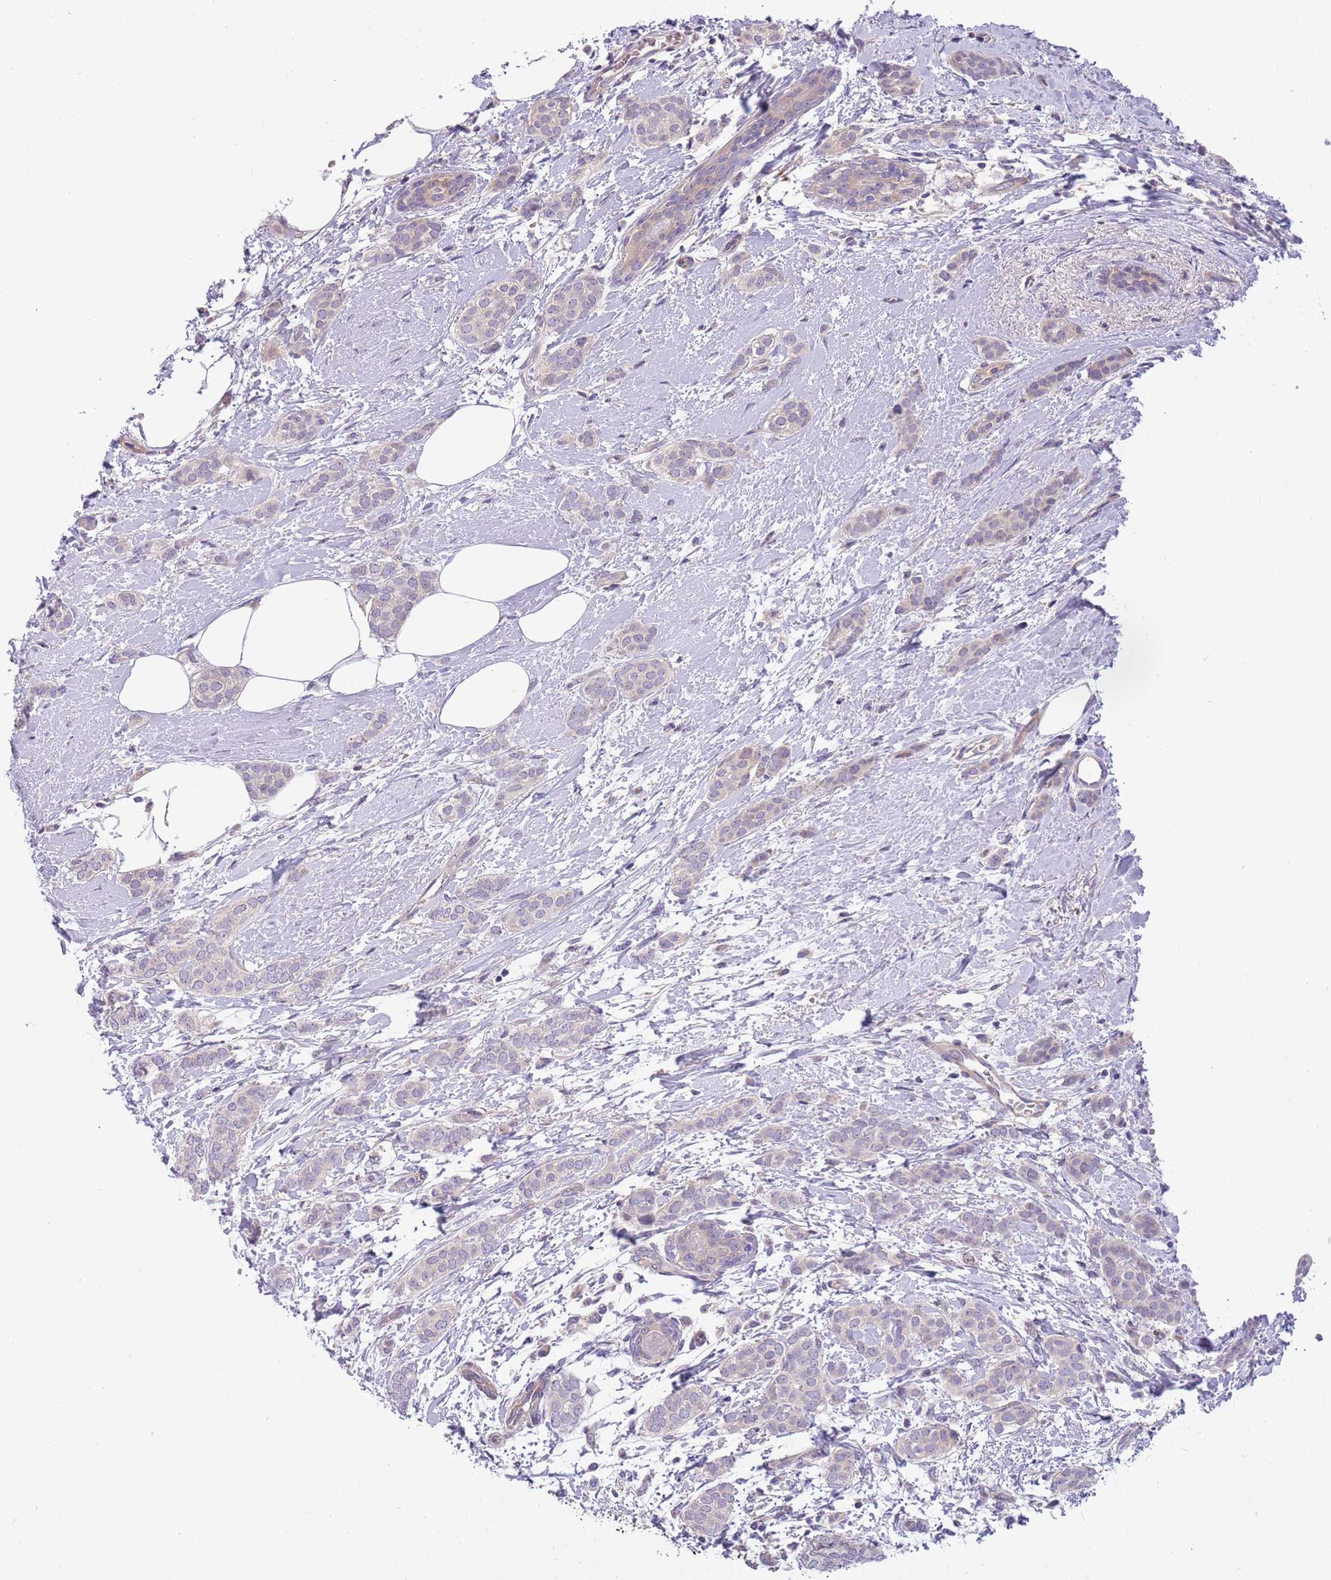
{"staining": {"intensity": "negative", "quantity": "none", "location": "none"}, "tissue": "breast cancer", "cell_type": "Tumor cells", "image_type": "cancer", "snomed": [{"axis": "morphology", "description": "Duct carcinoma"}, {"axis": "topography", "description": "Breast"}], "caption": "Tumor cells show no significant protein positivity in breast cancer.", "gene": "CABYR", "patient": {"sex": "female", "age": 72}}